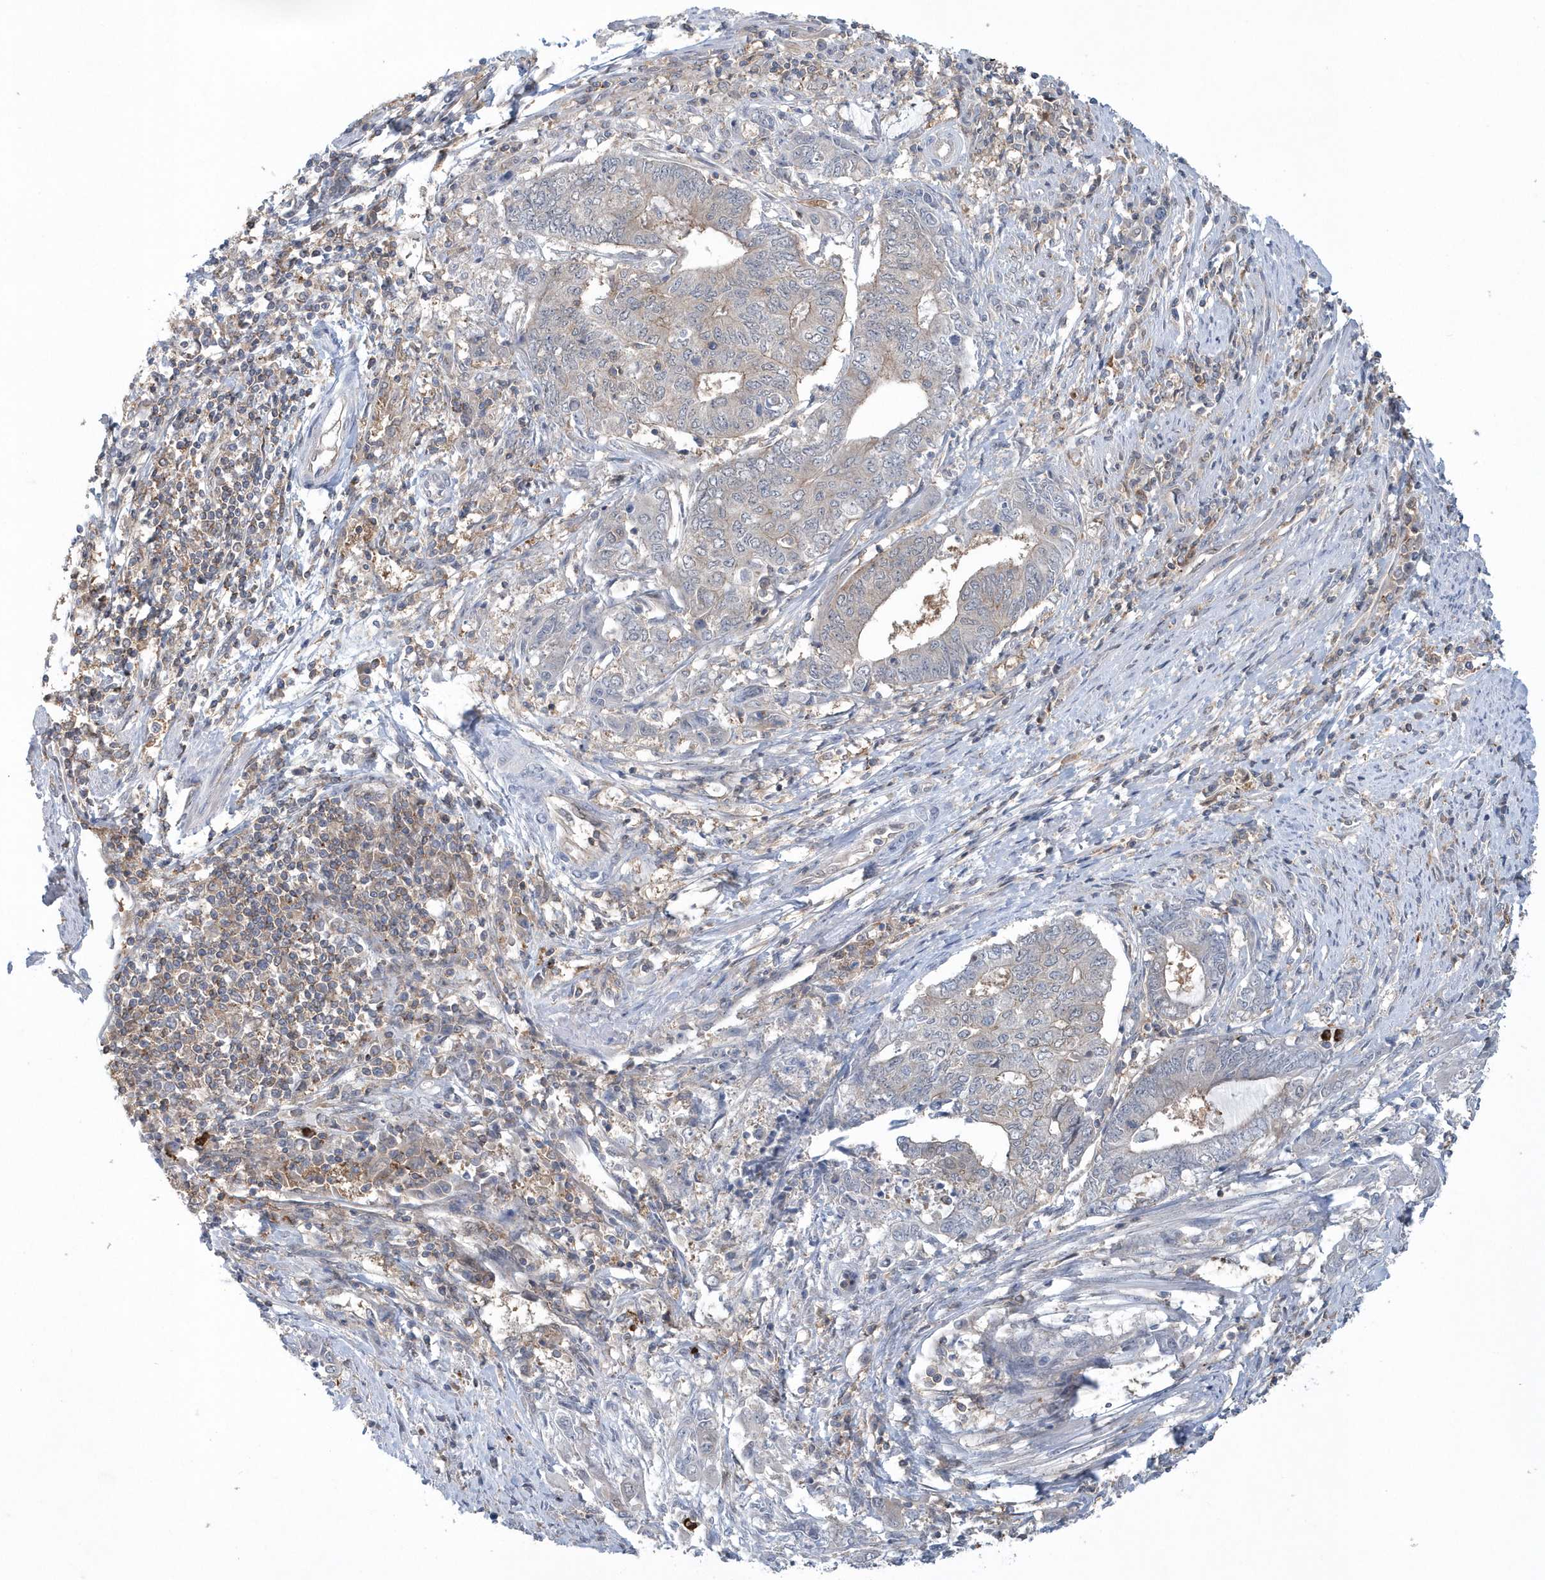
{"staining": {"intensity": "negative", "quantity": "none", "location": "none"}, "tissue": "endometrial cancer", "cell_type": "Tumor cells", "image_type": "cancer", "snomed": [{"axis": "morphology", "description": "Adenocarcinoma, NOS"}, {"axis": "topography", "description": "Uterus"}, {"axis": "topography", "description": "Endometrium"}], "caption": "The image shows no staining of tumor cells in endometrial cancer (adenocarcinoma).", "gene": "RNF7", "patient": {"sex": "female", "age": 70}}